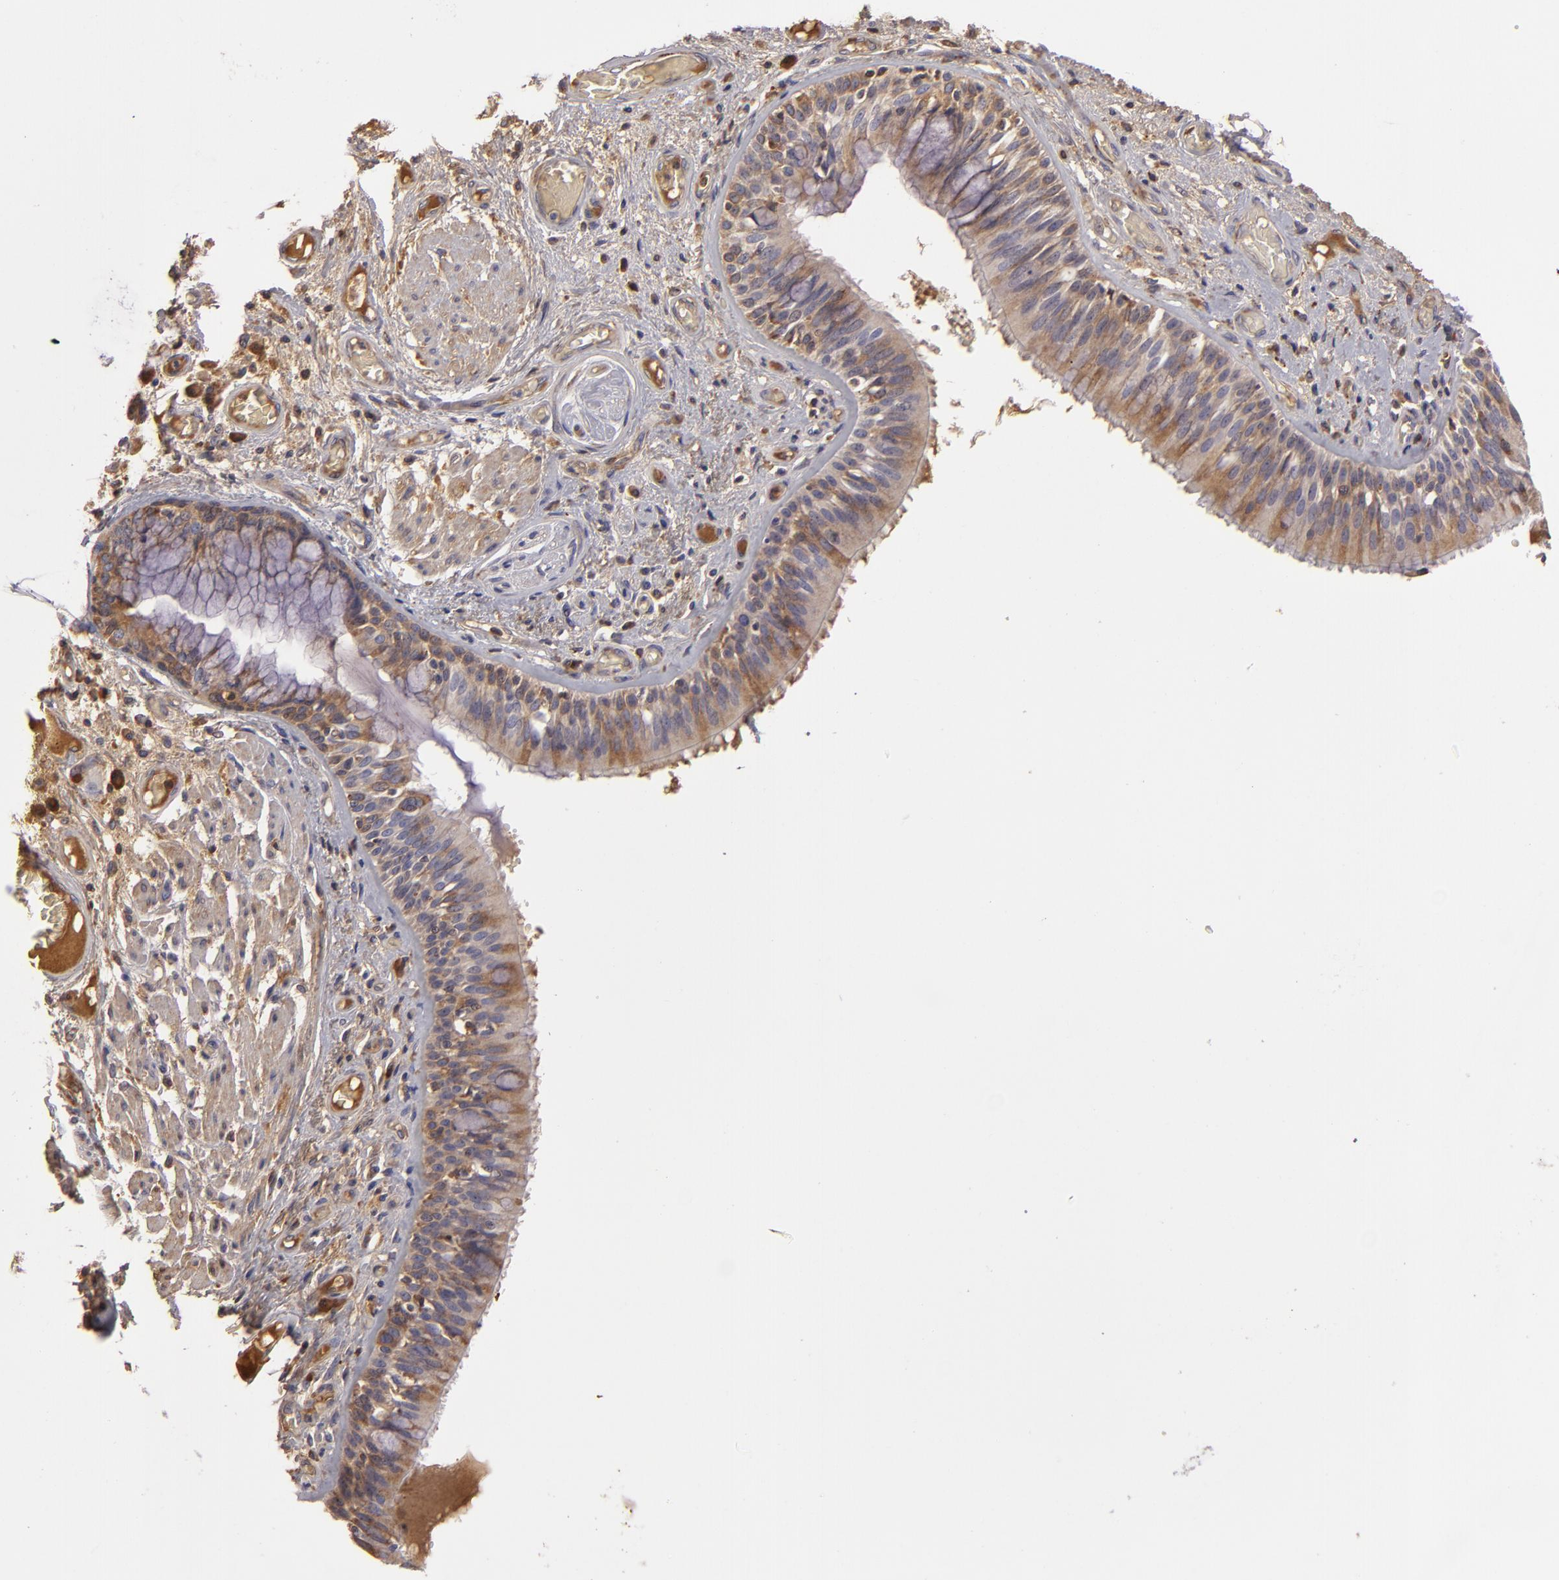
{"staining": {"intensity": "strong", "quantity": ">75%", "location": "cytoplasmic/membranous"}, "tissue": "bronchus", "cell_type": "Respiratory epithelial cells", "image_type": "normal", "snomed": [{"axis": "morphology", "description": "Normal tissue, NOS"}, {"axis": "morphology", "description": "Squamous cell carcinoma, NOS"}, {"axis": "topography", "description": "Bronchus"}, {"axis": "topography", "description": "Lung"}], "caption": "This is a histology image of immunohistochemistry (IHC) staining of benign bronchus, which shows strong positivity in the cytoplasmic/membranous of respiratory epithelial cells.", "gene": "CFB", "patient": {"sex": "female", "age": 47}}